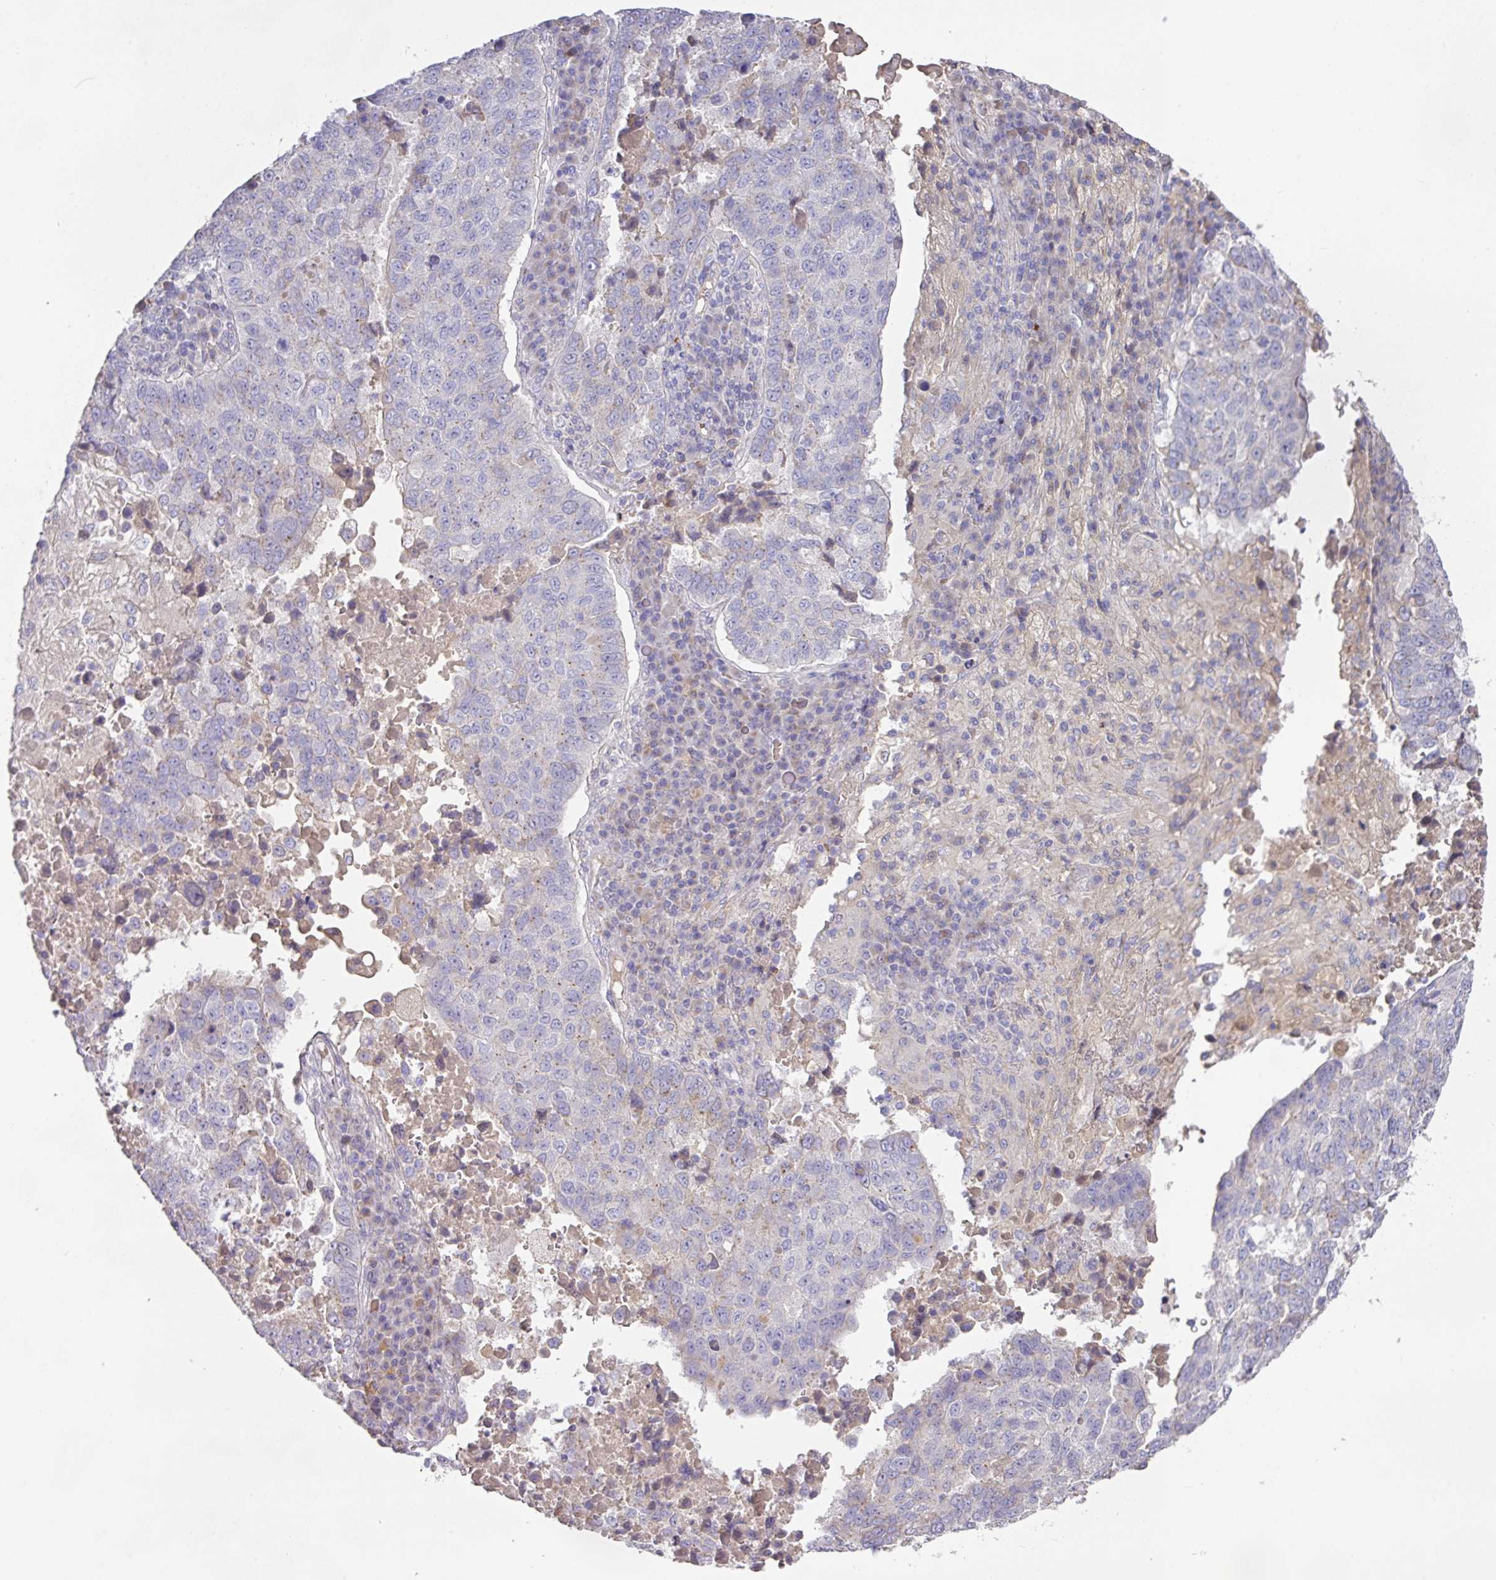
{"staining": {"intensity": "weak", "quantity": "<25%", "location": "cytoplasmic/membranous"}, "tissue": "lung cancer", "cell_type": "Tumor cells", "image_type": "cancer", "snomed": [{"axis": "morphology", "description": "Squamous cell carcinoma, NOS"}, {"axis": "topography", "description": "Lung"}], "caption": "Immunohistochemical staining of squamous cell carcinoma (lung) demonstrates no significant expression in tumor cells.", "gene": "TARM1", "patient": {"sex": "male", "age": 73}}